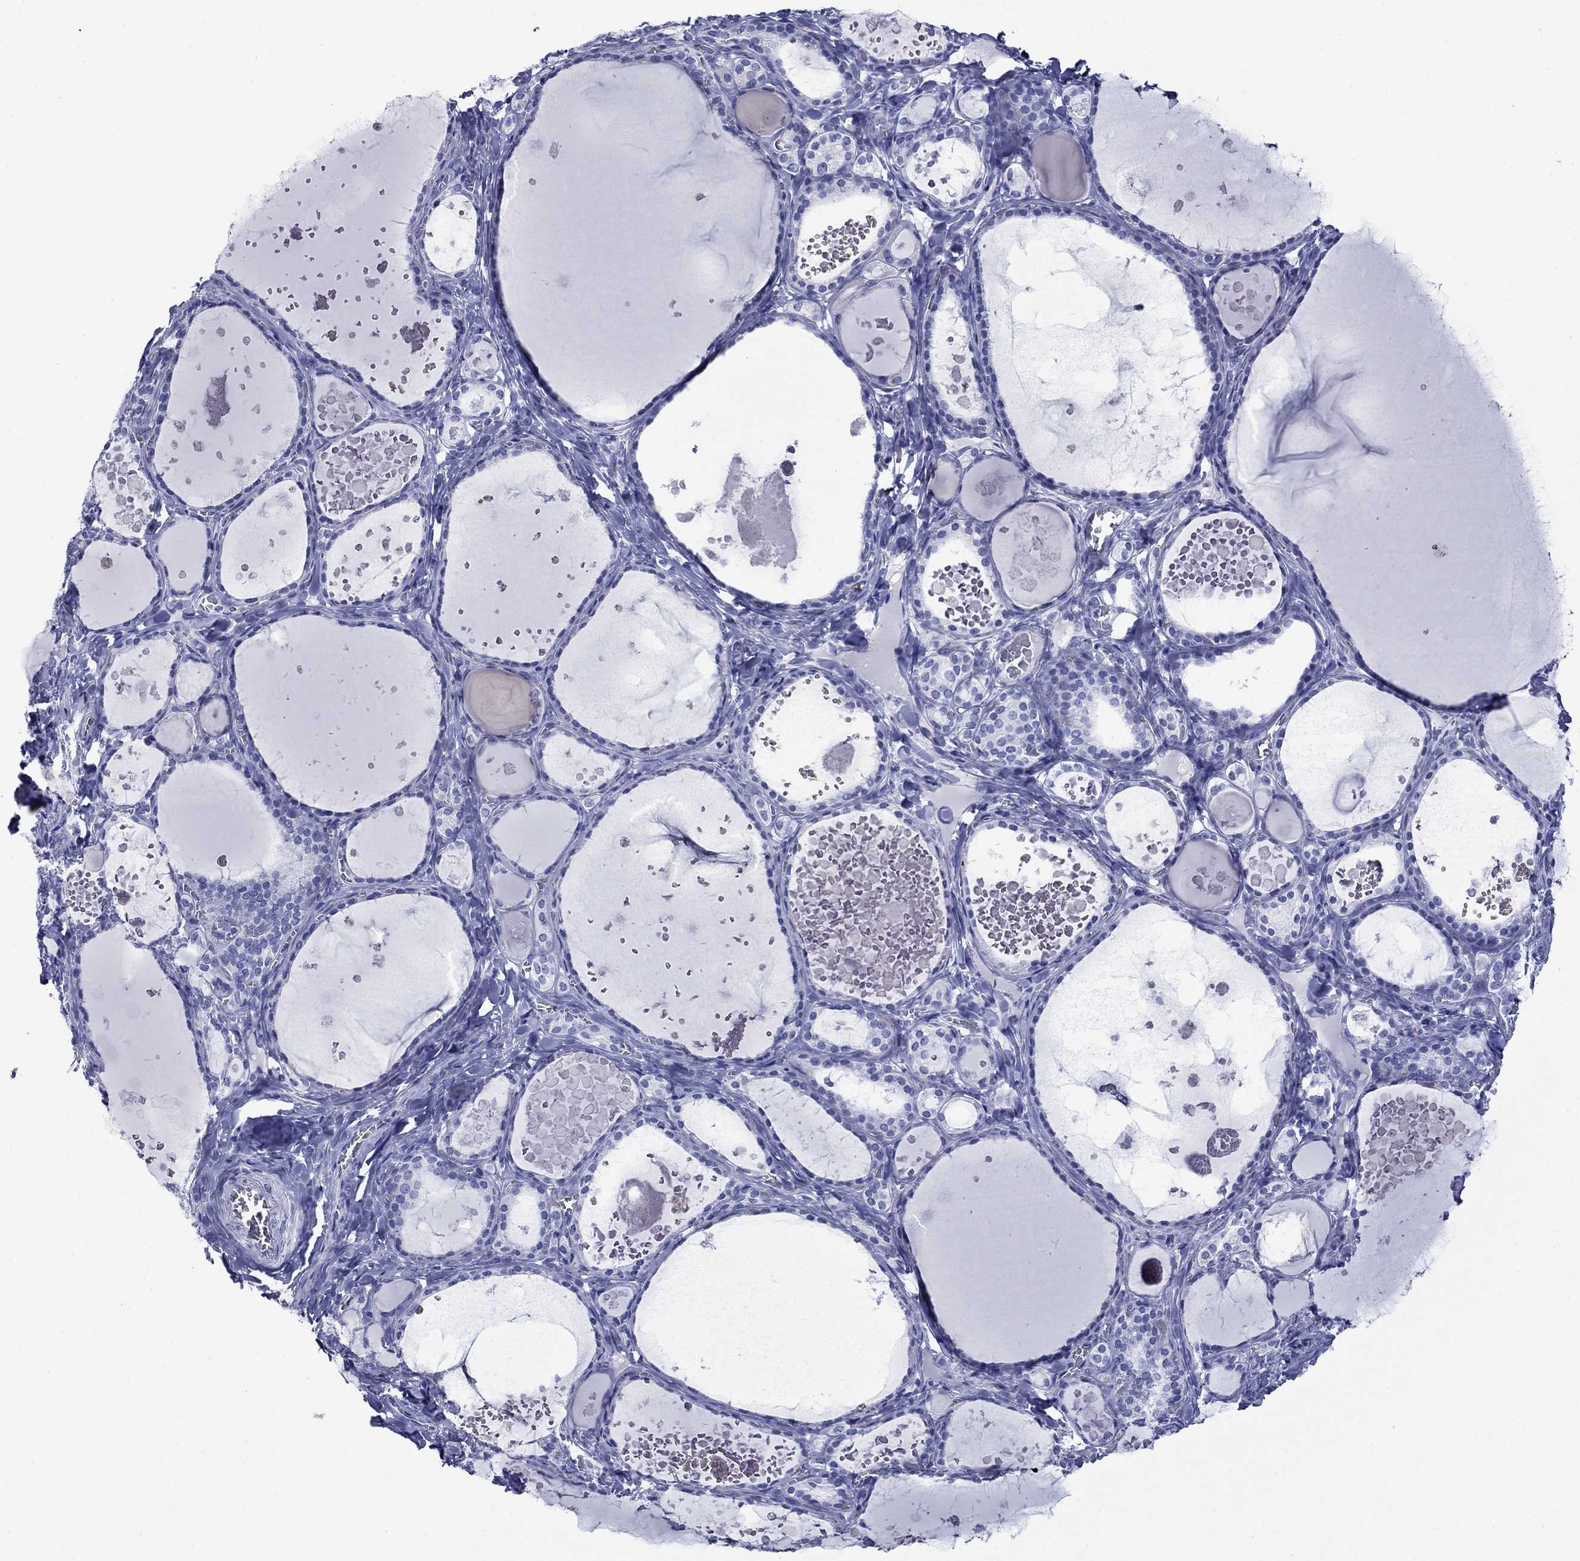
{"staining": {"intensity": "negative", "quantity": "none", "location": "none"}, "tissue": "thyroid gland", "cell_type": "Glandular cells", "image_type": "normal", "snomed": [{"axis": "morphology", "description": "Normal tissue, NOS"}, {"axis": "topography", "description": "Thyroid gland"}], "caption": "A high-resolution micrograph shows immunohistochemistry staining of unremarkable thyroid gland, which displays no significant staining in glandular cells. Nuclei are stained in blue.", "gene": "ROM1", "patient": {"sex": "female", "age": 56}}